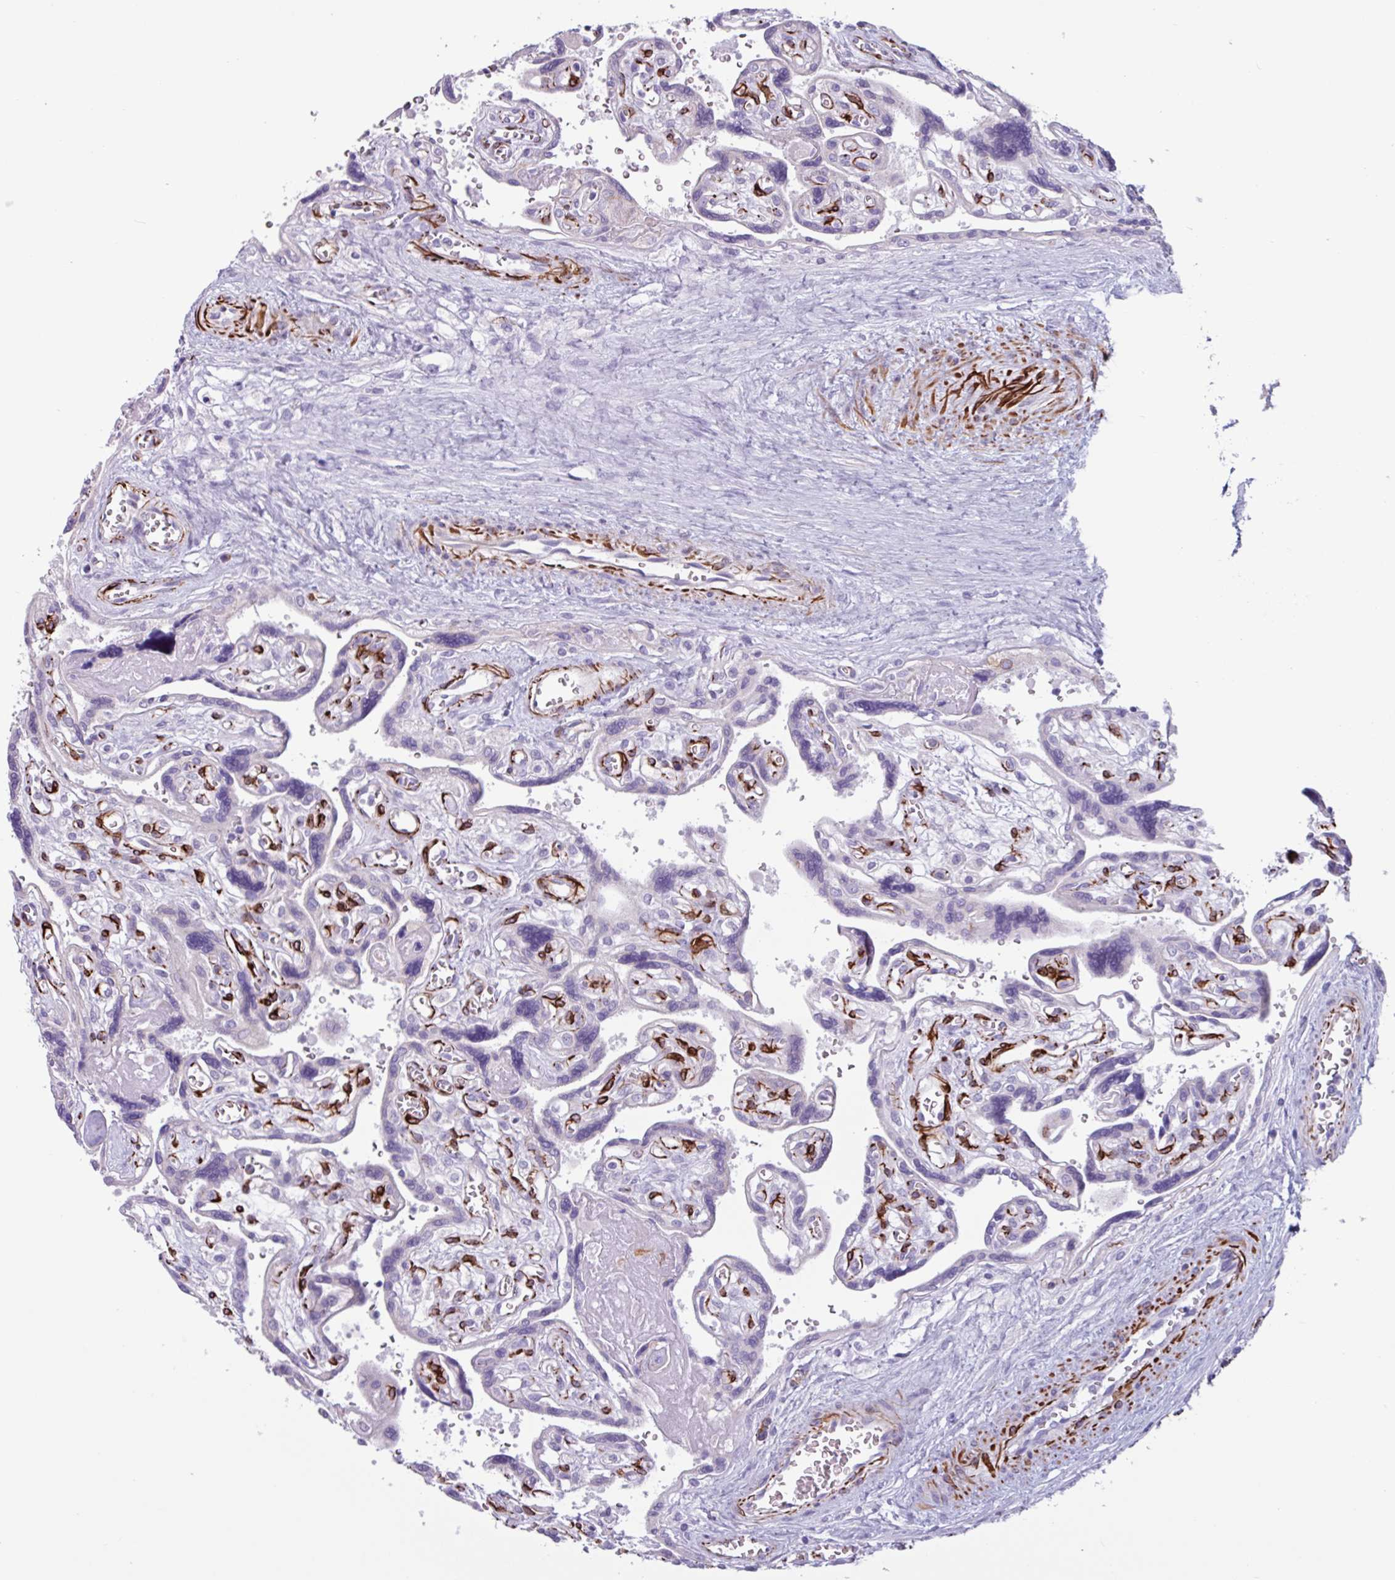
{"staining": {"intensity": "negative", "quantity": "none", "location": "none"}, "tissue": "placenta", "cell_type": "Decidual cells", "image_type": "normal", "snomed": [{"axis": "morphology", "description": "Normal tissue, NOS"}, {"axis": "topography", "description": "Placenta"}], "caption": "Placenta was stained to show a protein in brown. There is no significant positivity in decidual cells. (Stains: DAB immunohistochemistry with hematoxylin counter stain, Microscopy: brightfield microscopy at high magnification).", "gene": "BTD", "patient": {"sex": "female", "age": 39}}